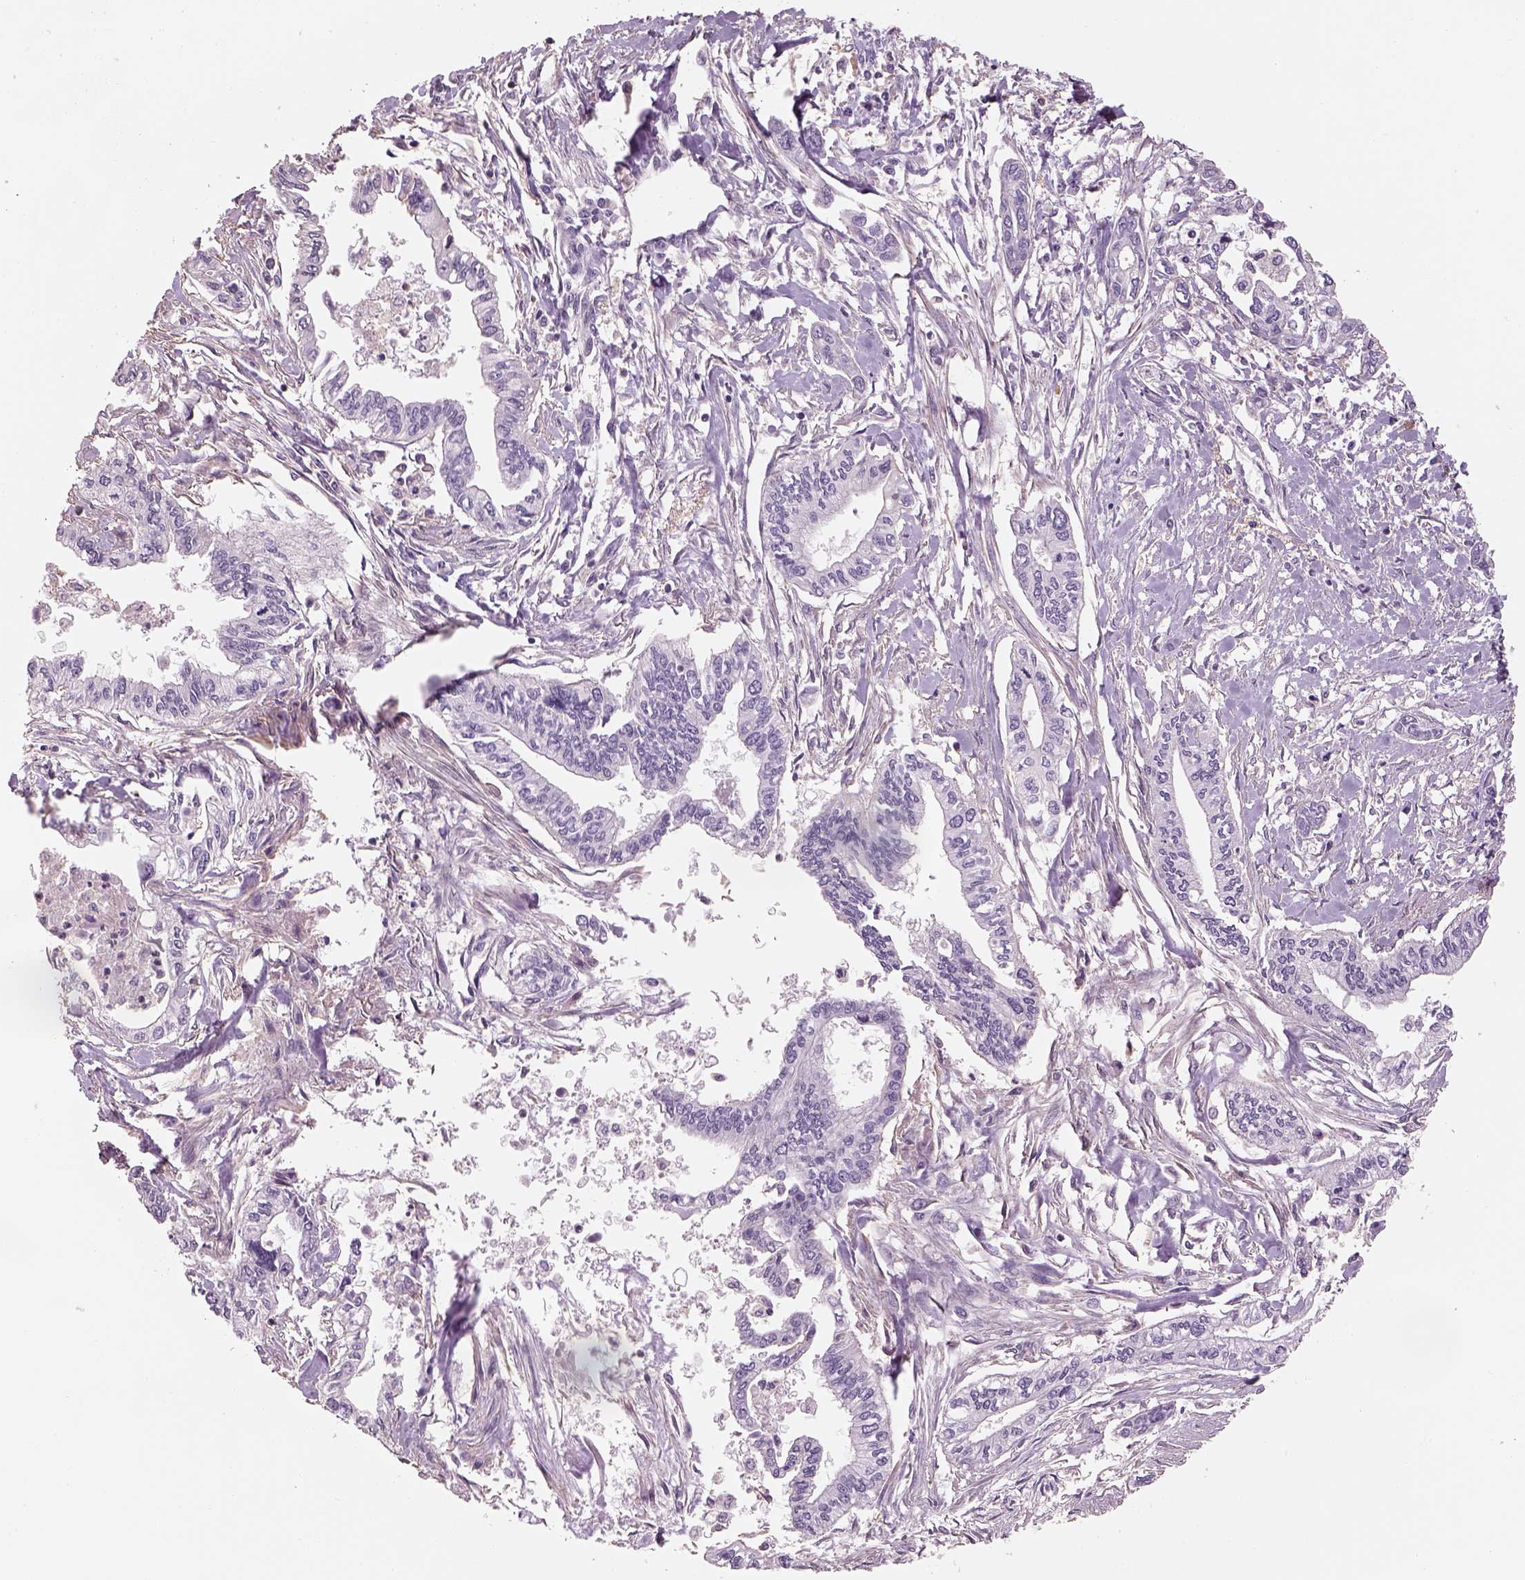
{"staining": {"intensity": "negative", "quantity": "none", "location": "none"}, "tissue": "pancreatic cancer", "cell_type": "Tumor cells", "image_type": "cancer", "snomed": [{"axis": "morphology", "description": "Adenocarcinoma, NOS"}, {"axis": "topography", "description": "Pancreas"}], "caption": "Protein analysis of pancreatic cancer demonstrates no significant expression in tumor cells.", "gene": "OTUD6A", "patient": {"sex": "male", "age": 60}}